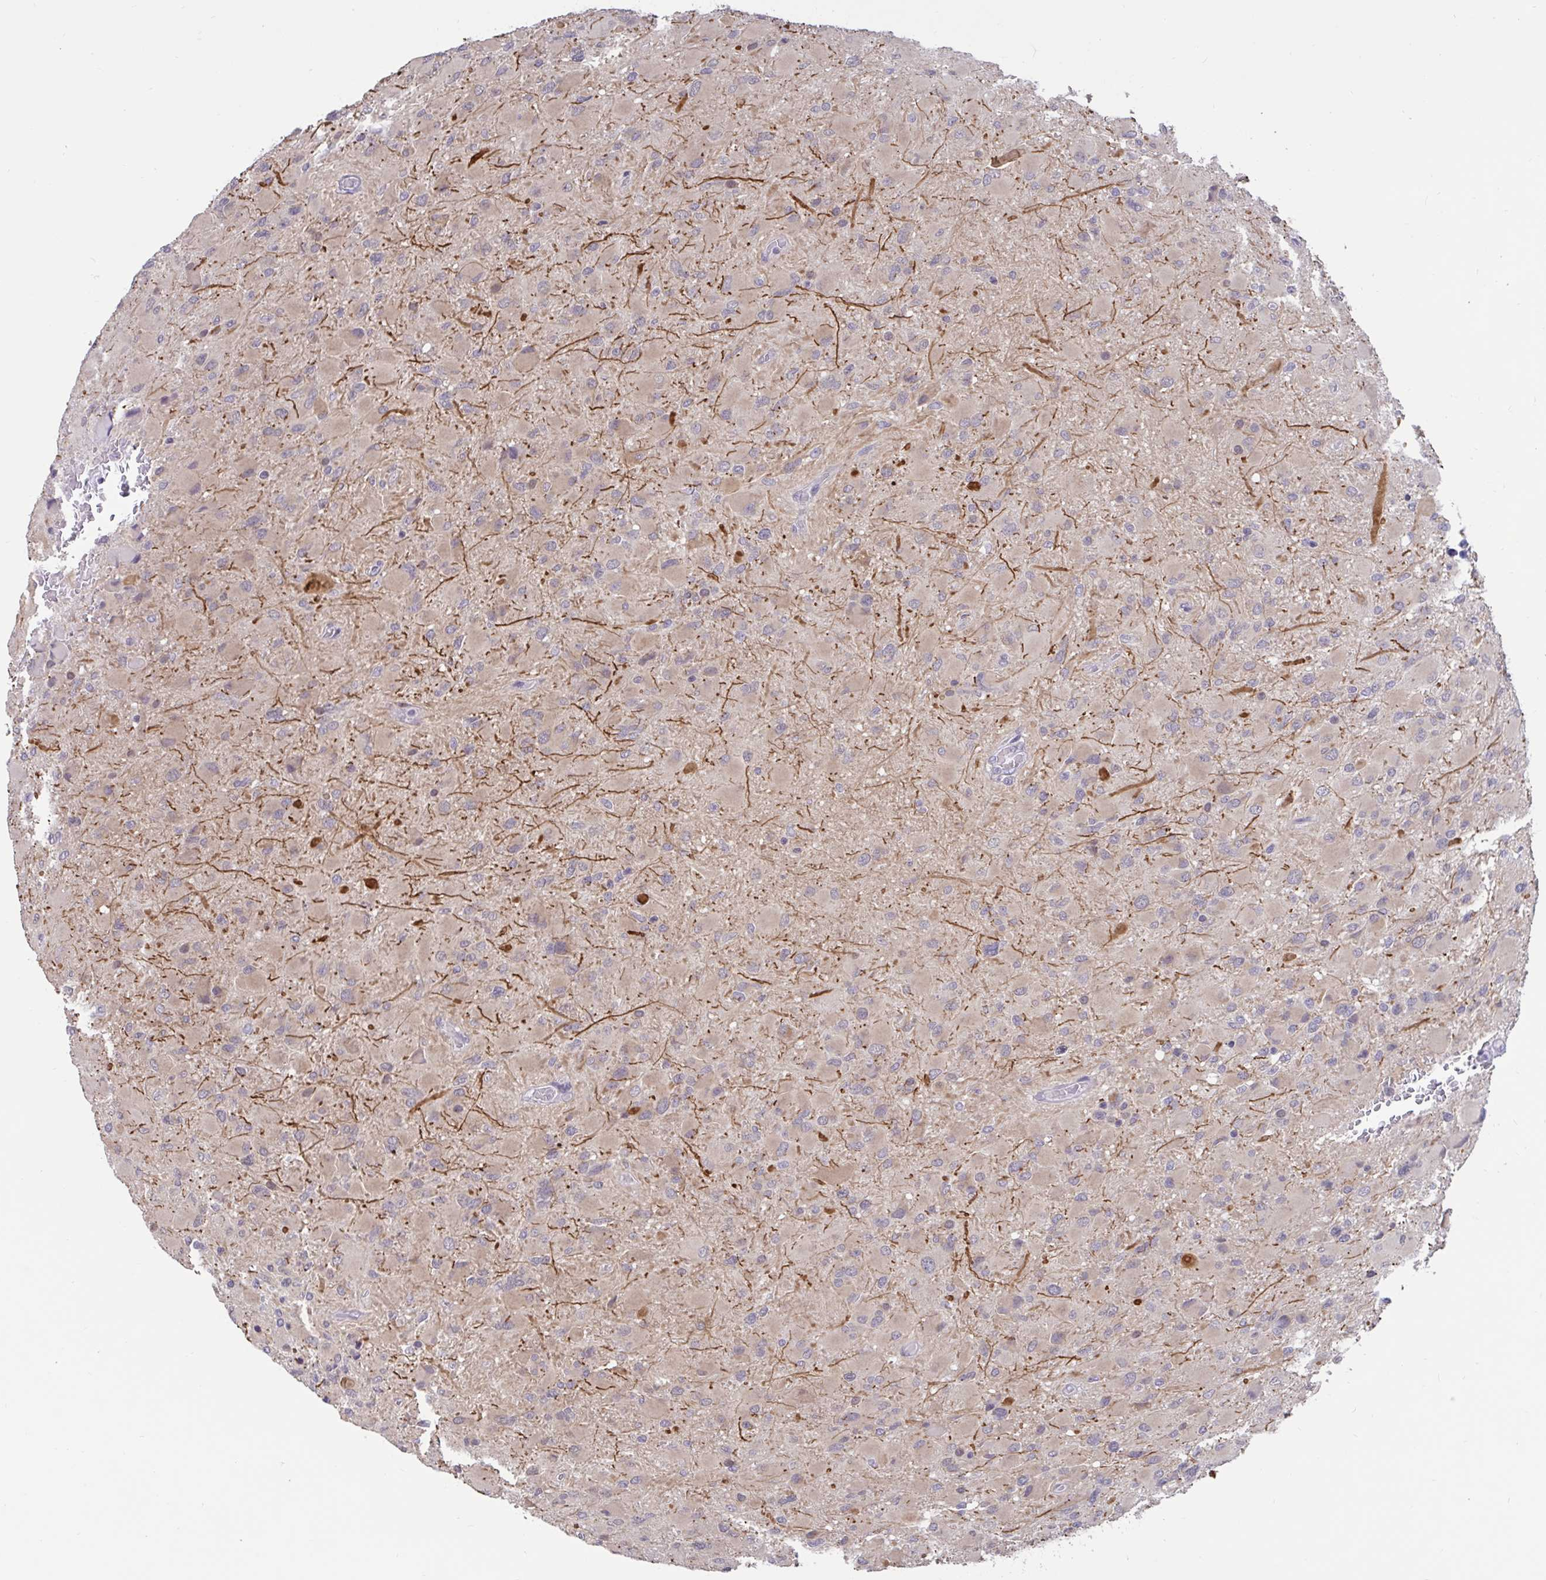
{"staining": {"intensity": "weak", "quantity": "25%-75%", "location": "cytoplasmic/membranous"}, "tissue": "glioma", "cell_type": "Tumor cells", "image_type": "cancer", "snomed": [{"axis": "morphology", "description": "Glioma, malignant, High grade"}, {"axis": "topography", "description": "Cerebral cortex"}], "caption": "Protein staining of glioma tissue shows weak cytoplasmic/membranous staining in approximately 25%-75% of tumor cells. (DAB (3,3'-diaminobenzidine) IHC, brown staining for protein, blue staining for nuclei).", "gene": "ARPP19", "patient": {"sex": "female", "age": 36}}